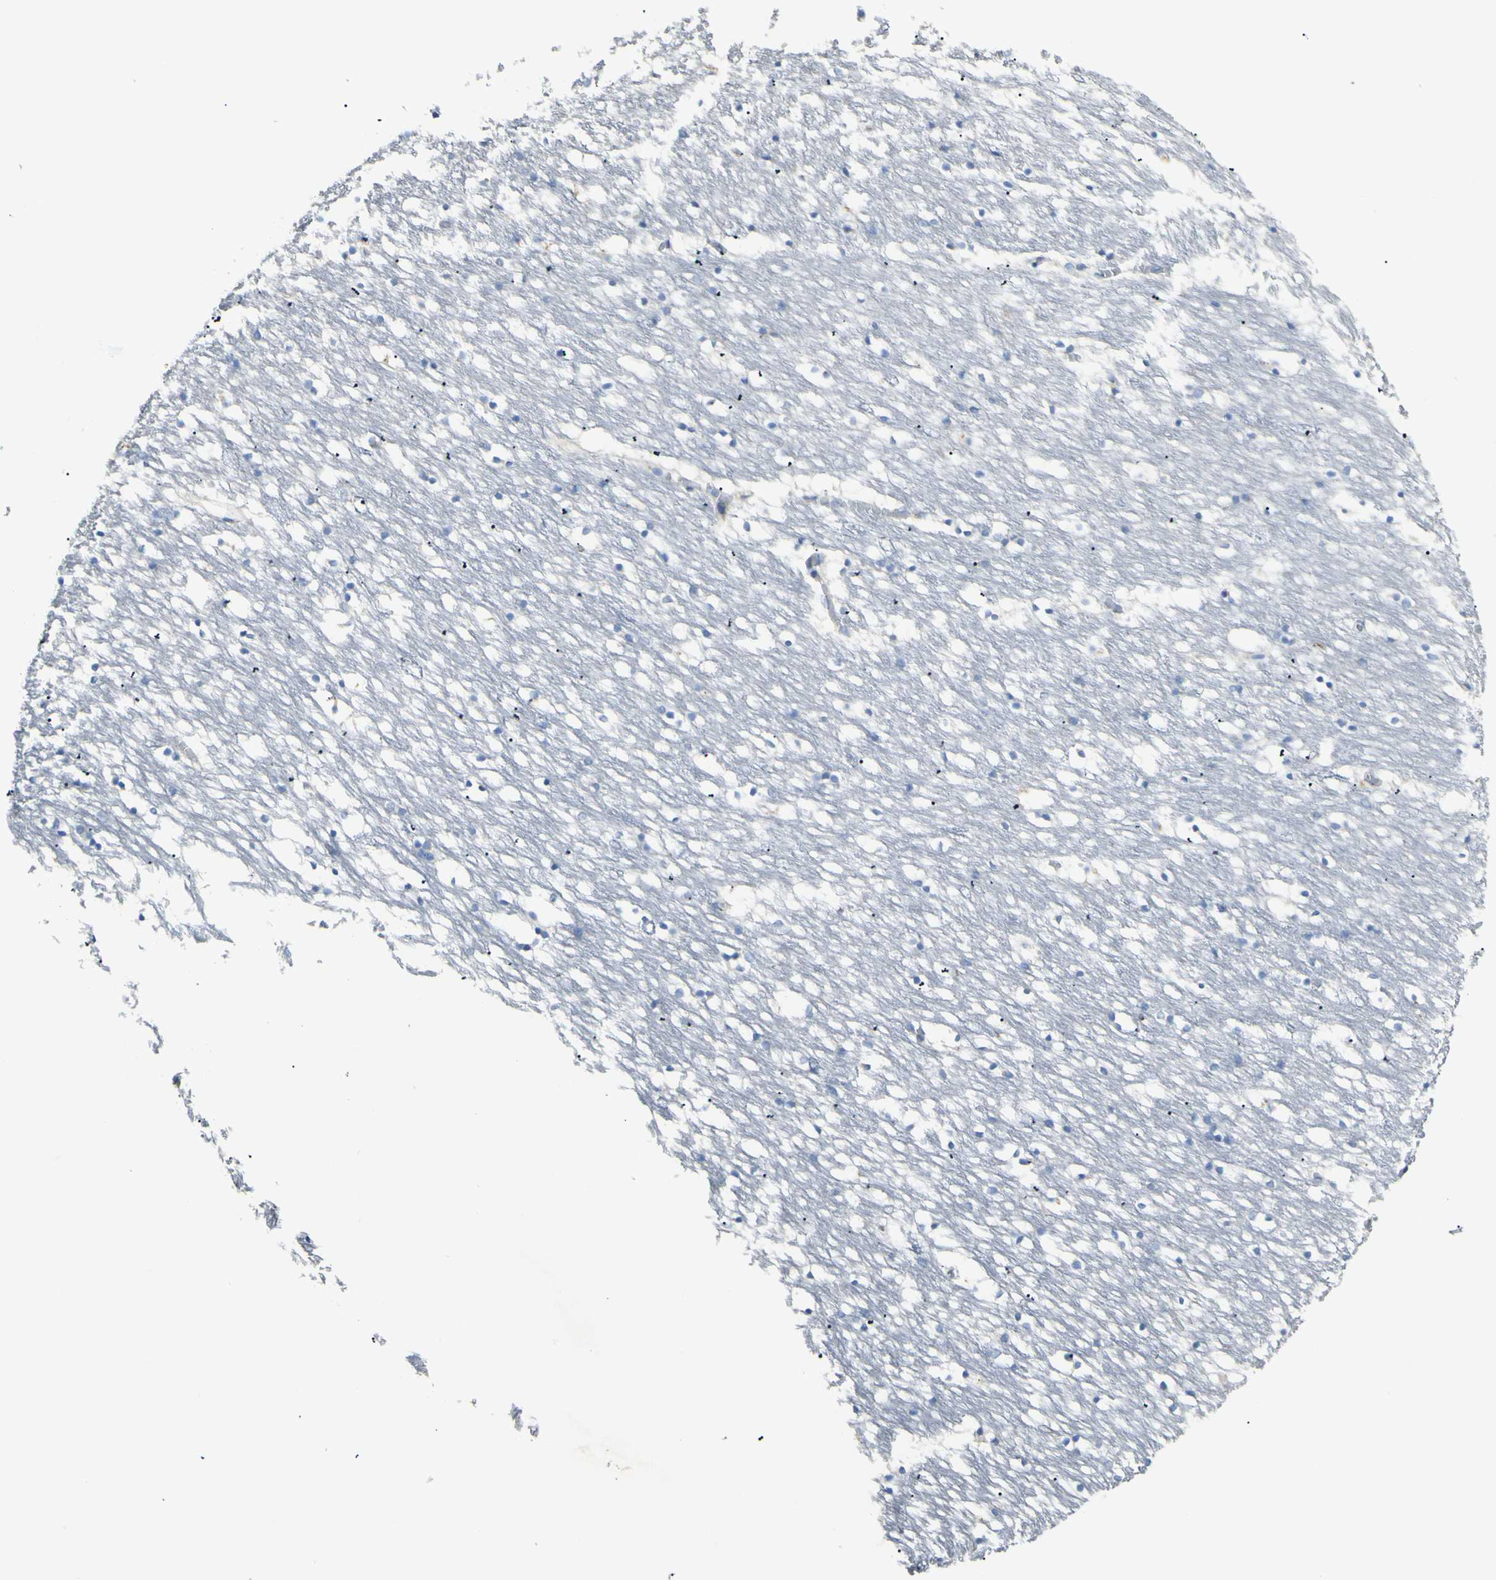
{"staining": {"intensity": "negative", "quantity": "none", "location": "none"}, "tissue": "caudate", "cell_type": "Glial cells", "image_type": "normal", "snomed": [{"axis": "morphology", "description": "Normal tissue, NOS"}, {"axis": "topography", "description": "Lateral ventricle wall"}], "caption": "Image shows no significant protein positivity in glial cells of benign caudate. (Stains: DAB (3,3'-diaminobenzidine) IHC with hematoxylin counter stain, Microscopy: brightfield microscopy at high magnification).", "gene": "B4GALT3", "patient": {"sex": "male", "age": 45}}